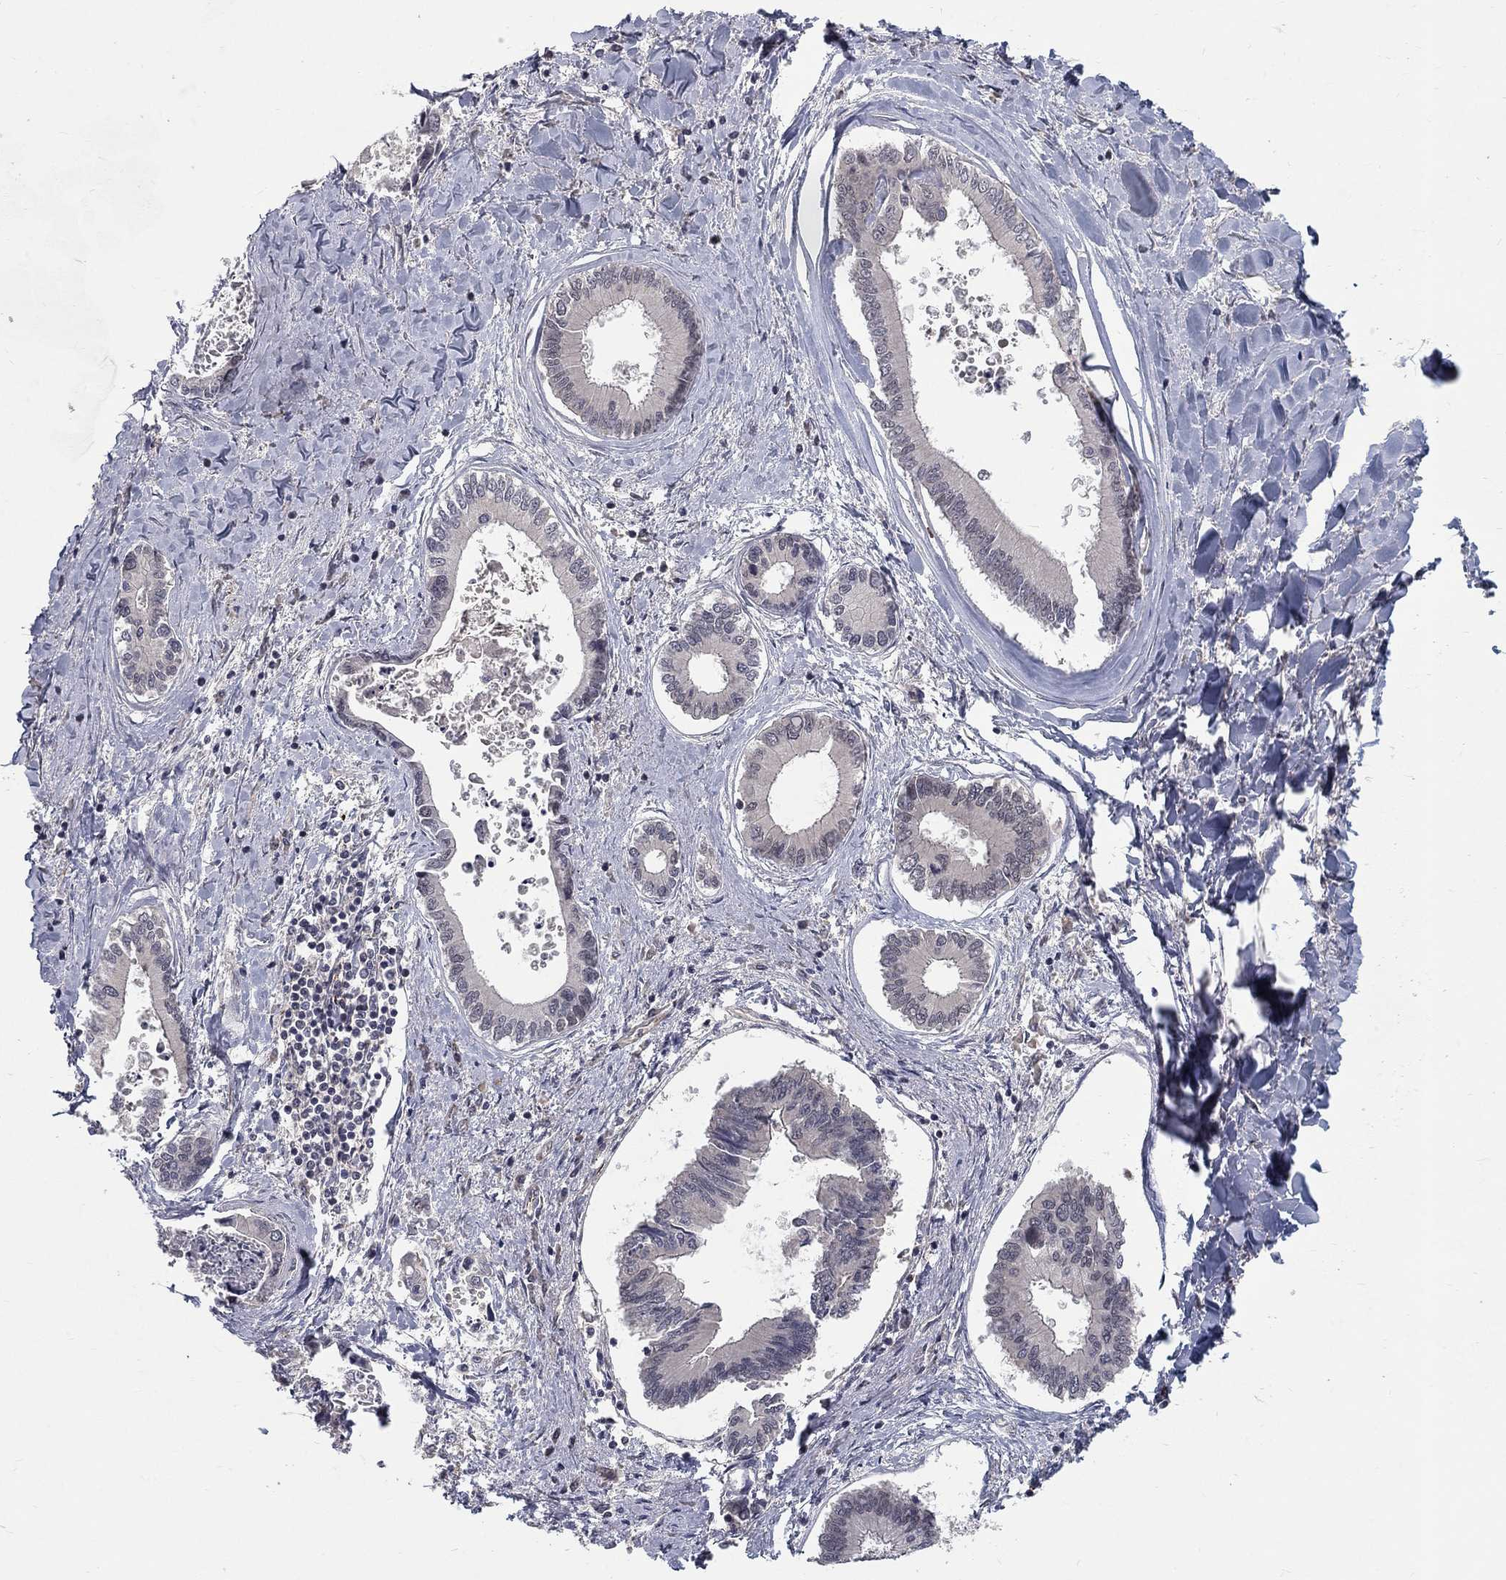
{"staining": {"intensity": "negative", "quantity": "none", "location": "none"}, "tissue": "liver cancer", "cell_type": "Tumor cells", "image_type": "cancer", "snomed": [{"axis": "morphology", "description": "Cholangiocarcinoma"}, {"axis": "topography", "description": "Liver"}], "caption": "Immunohistochemistry (IHC) micrograph of liver cholangiocarcinoma stained for a protein (brown), which shows no positivity in tumor cells.", "gene": "MSRA", "patient": {"sex": "male", "age": 66}}